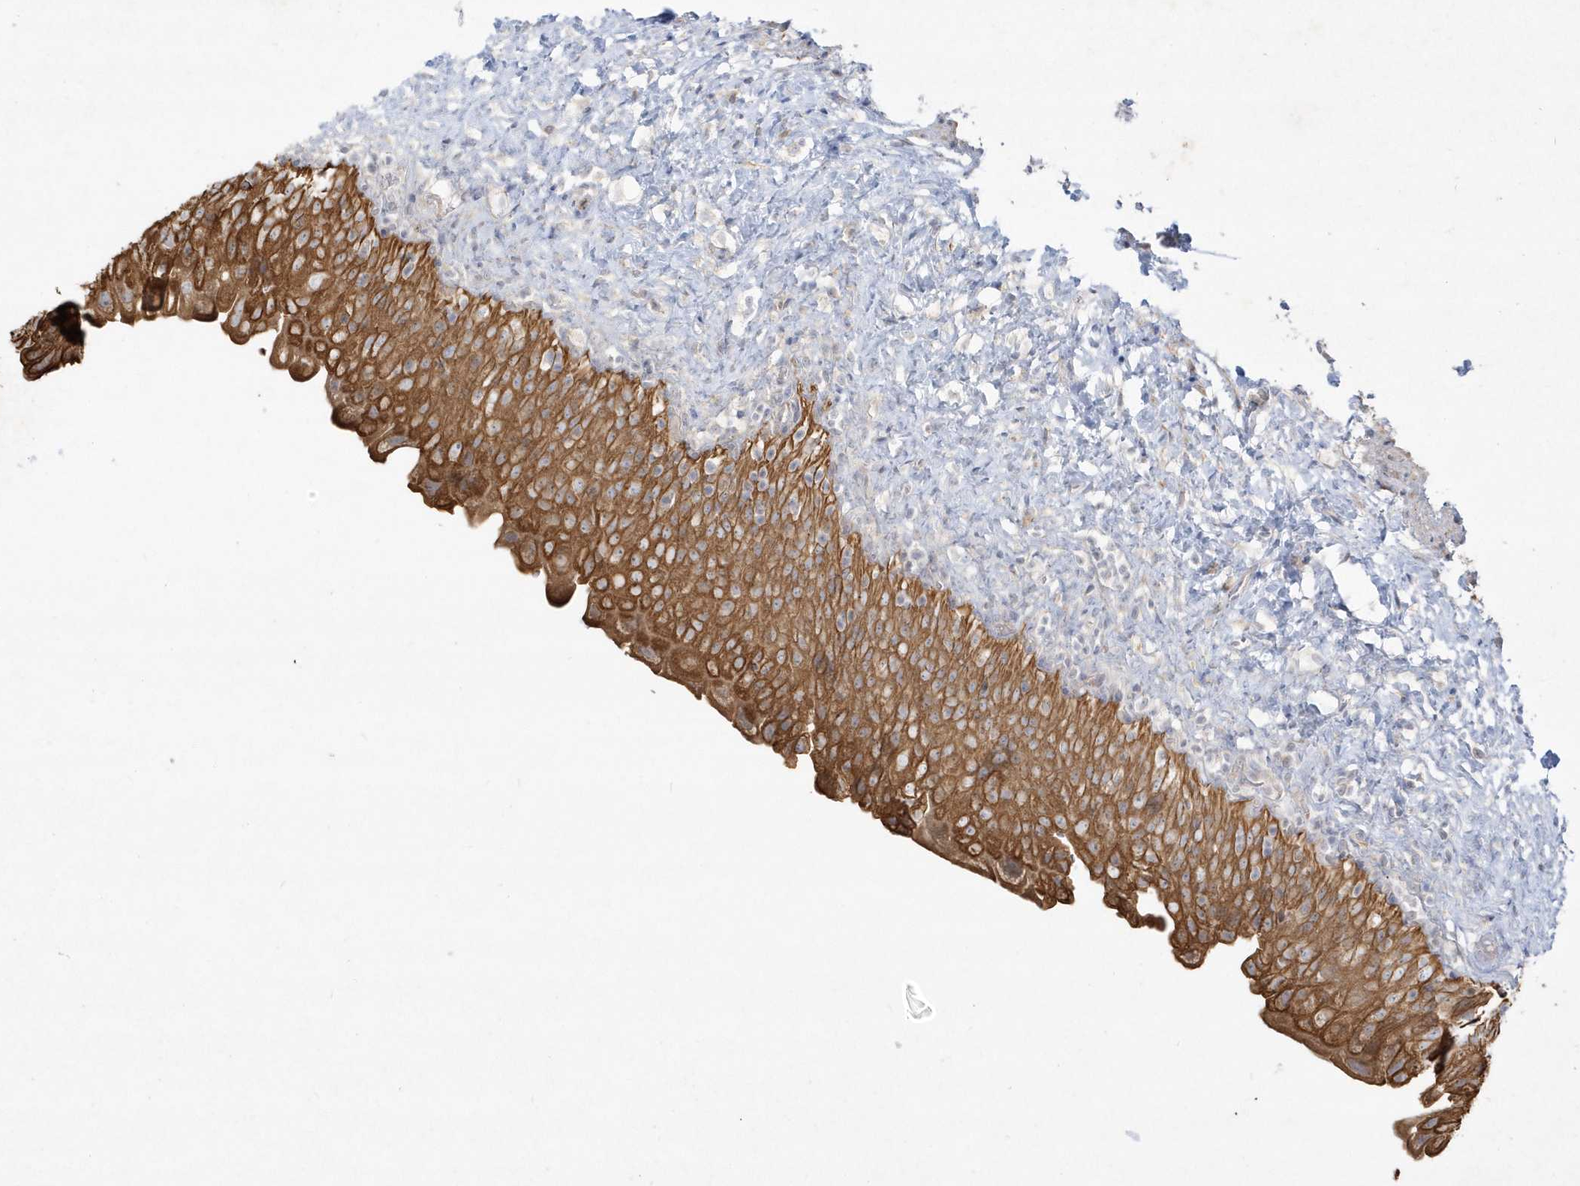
{"staining": {"intensity": "strong", "quantity": ">75%", "location": "cytoplasmic/membranous"}, "tissue": "urinary bladder", "cell_type": "Urothelial cells", "image_type": "normal", "snomed": [{"axis": "morphology", "description": "Normal tissue, NOS"}, {"axis": "topography", "description": "Urinary bladder"}], "caption": "A high amount of strong cytoplasmic/membranous expression is present in approximately >75% of urothelial cells in benign urinary bladder.", "gene": "LARS1", "patient": {"sex": "female", "age": 27}}